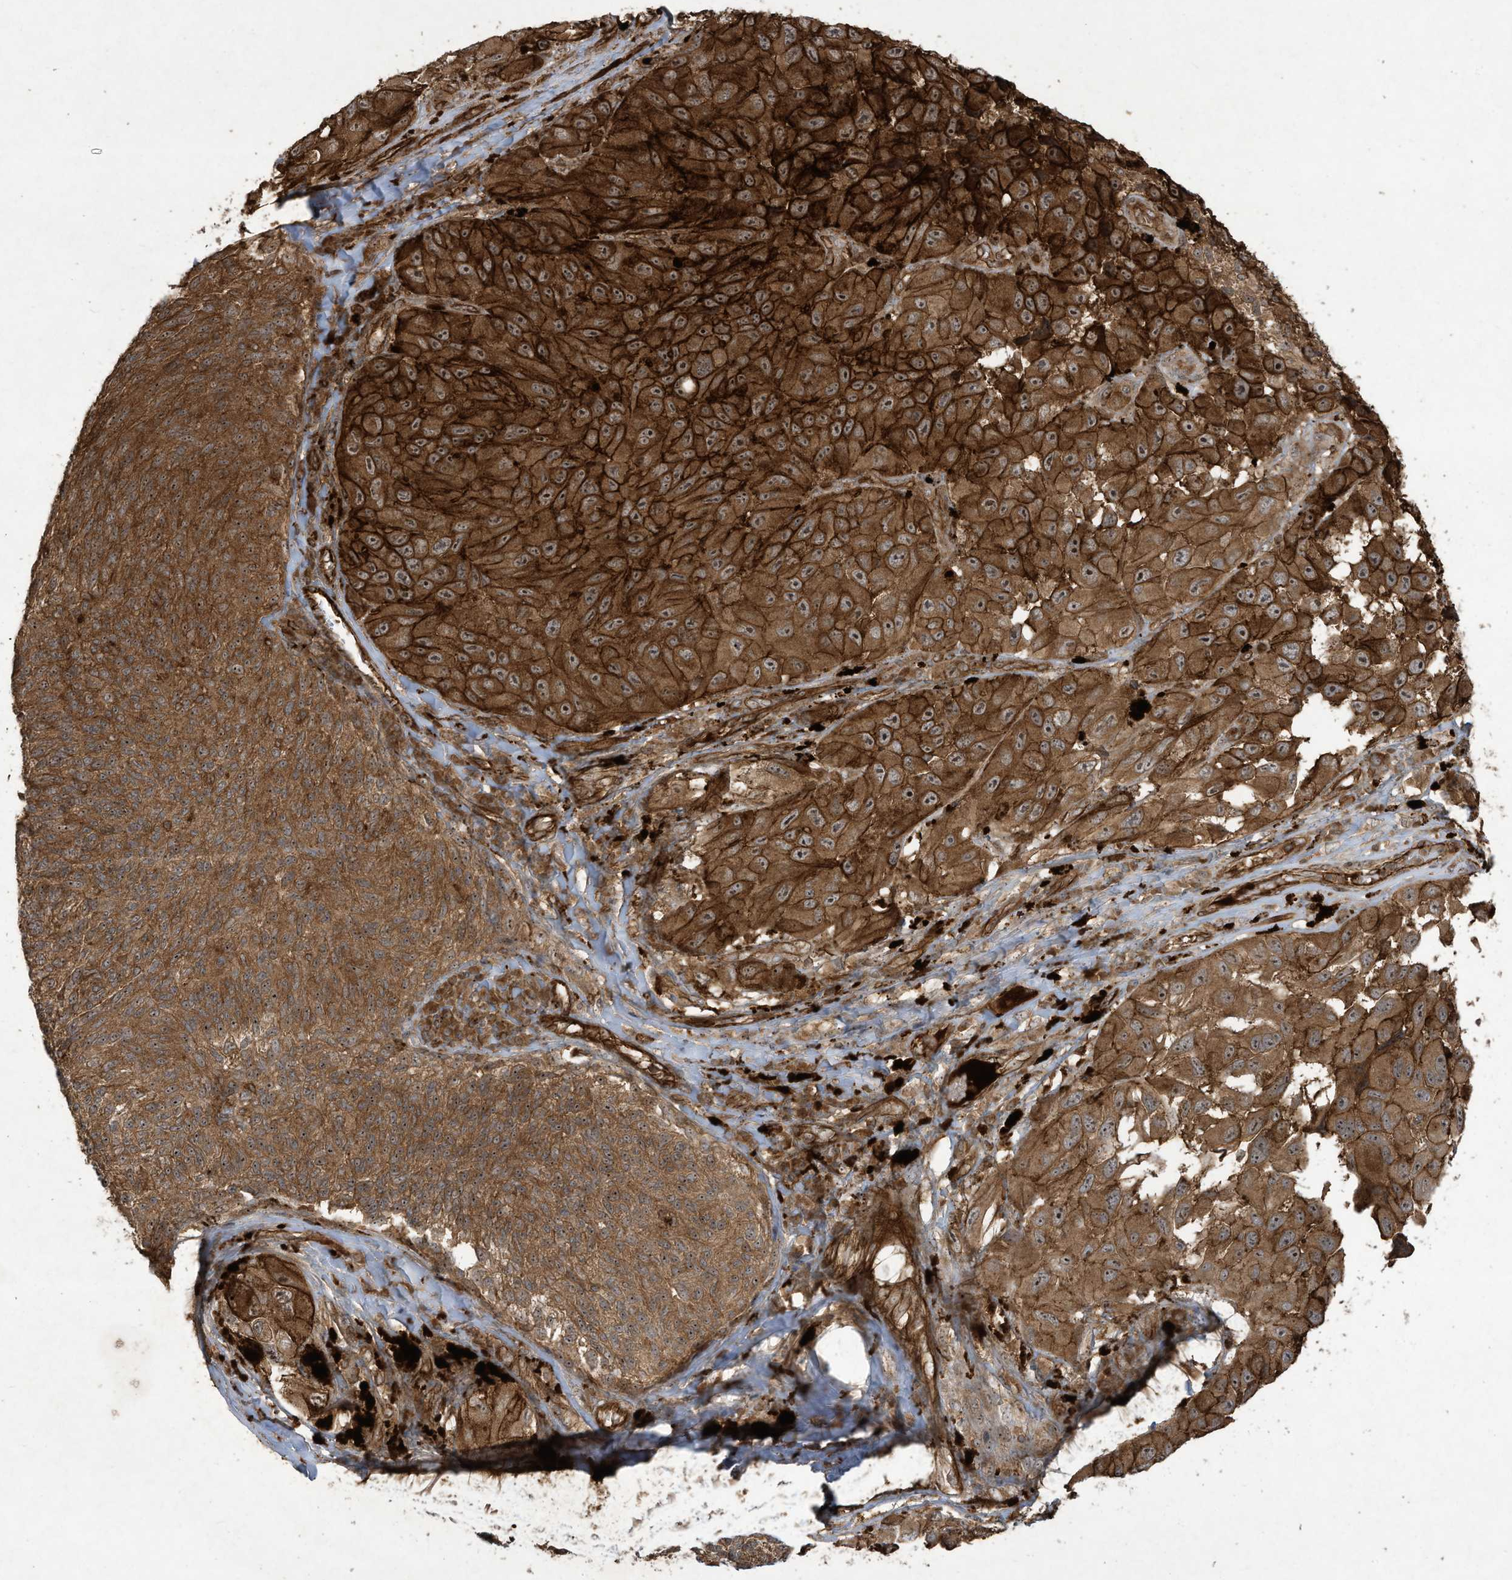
{"staining": {"intensity": "strong", "quantity": ">75%", "location": "cytoplasmic/membranous"}, "tissue": "melanoma", "cell_type": "Tumor cells", "image_type": "cancer", "snomed": [{"axis": "morphology", "description": "Malignant melanoma, NOS"}, {"axis": "topography", "description": "Skin"}], "caption": "Immunohistochemical staining of human melanoma demonstrates strong cytoplasmic/membranous protein staining in about >75% of tumor cells.", "gene": "DDIT4", "patient": {"sex": "female", "age": 73}}